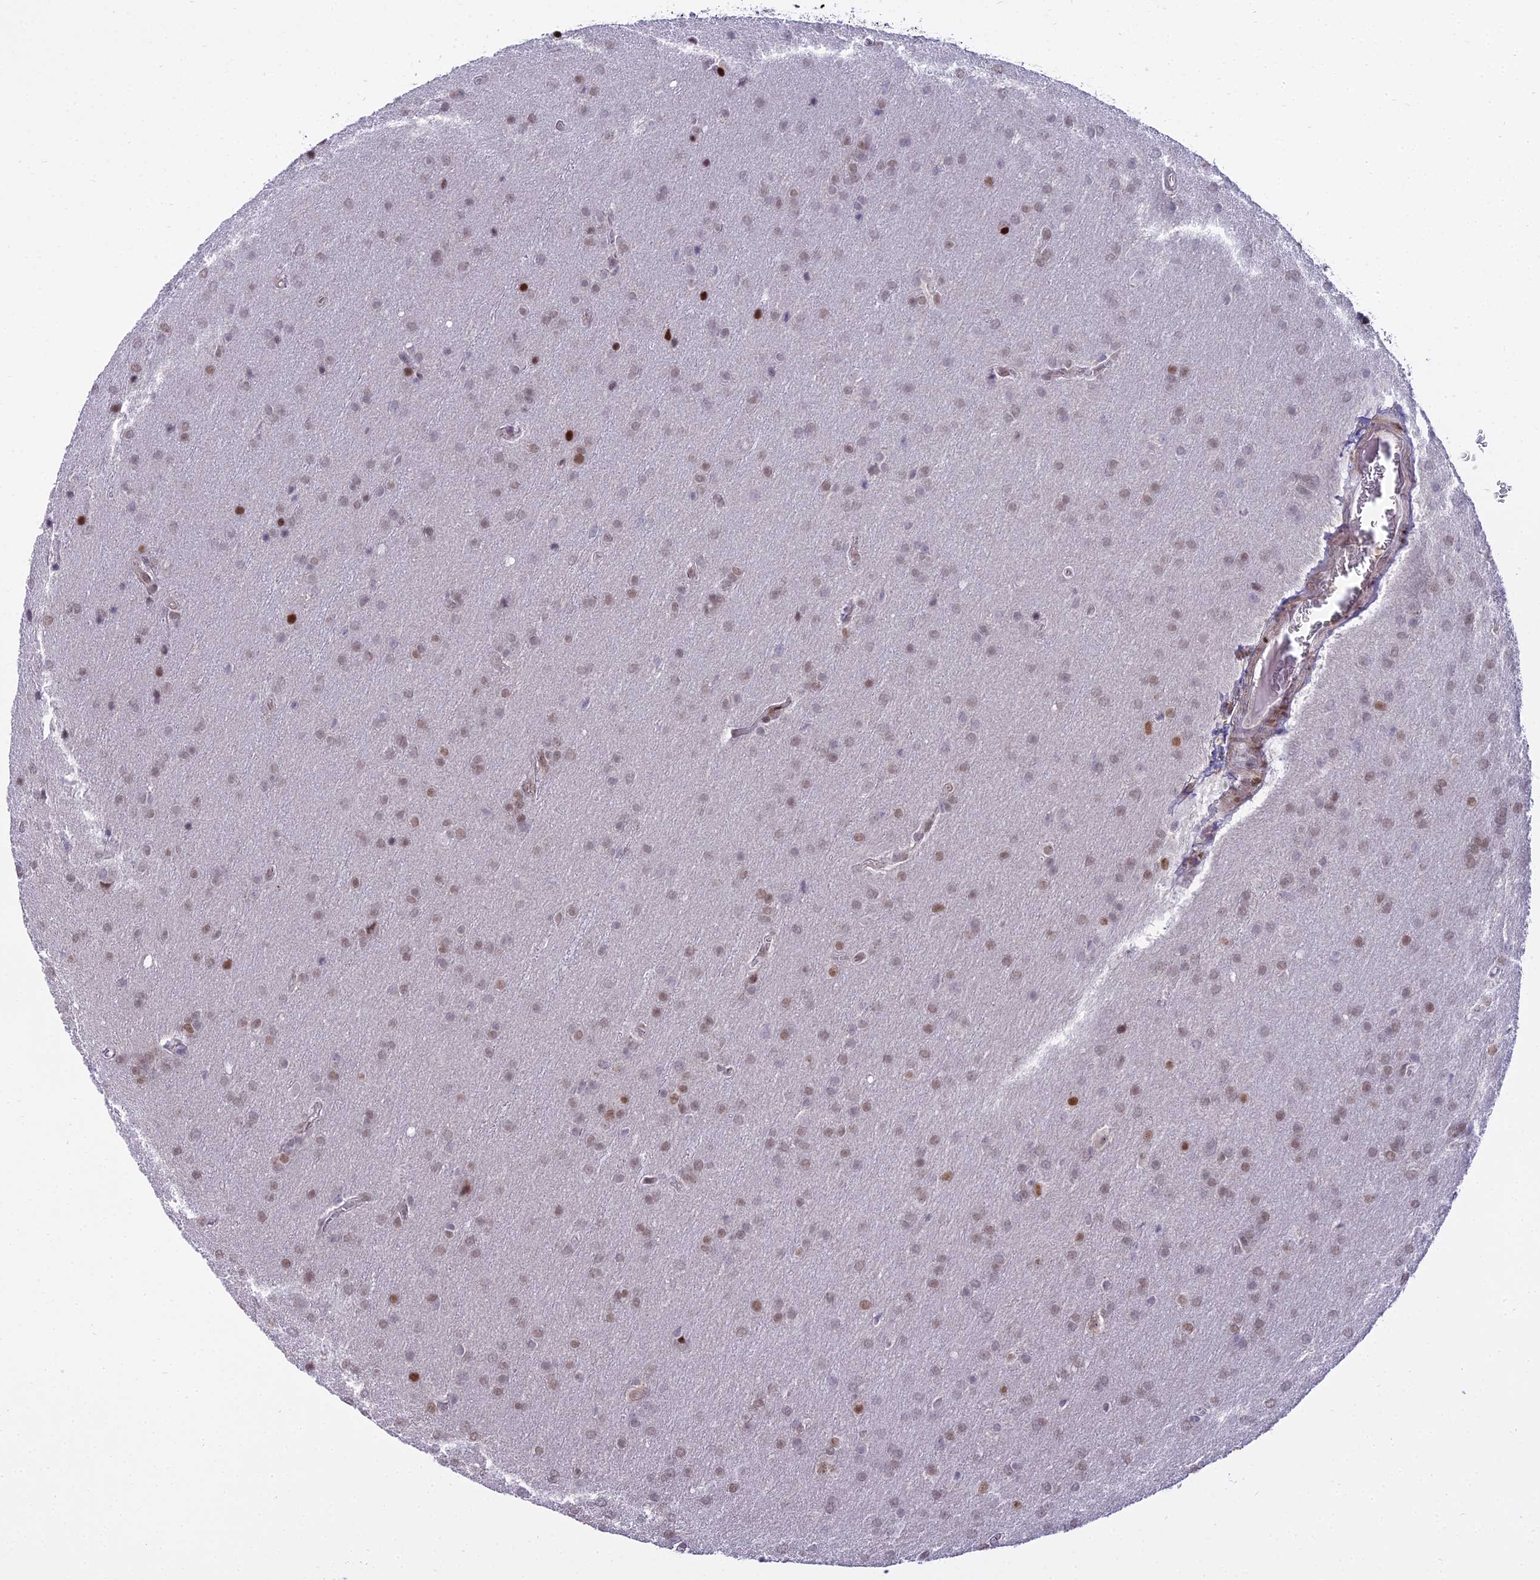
{"staining": {"intensity": "moderate", "quantity": ">75%", "location": "nuclear"}, "tissue": "glioma", "cell_type": "Tumor cells", "image_type": "cancer", "snomed": [{"axis": "morphology", "description": "Glioma, malignant, Low grade"}, {"axis": "topography", "description": "Brain"}], "caption": "Immunohistochemistry (IHC) of glioma demonstrates medium levels of moderate nuclear positivity in approximately >75% of tumor cells.", "gene": "ZNF707", "patient": {"sex": "female", "age": 32}}